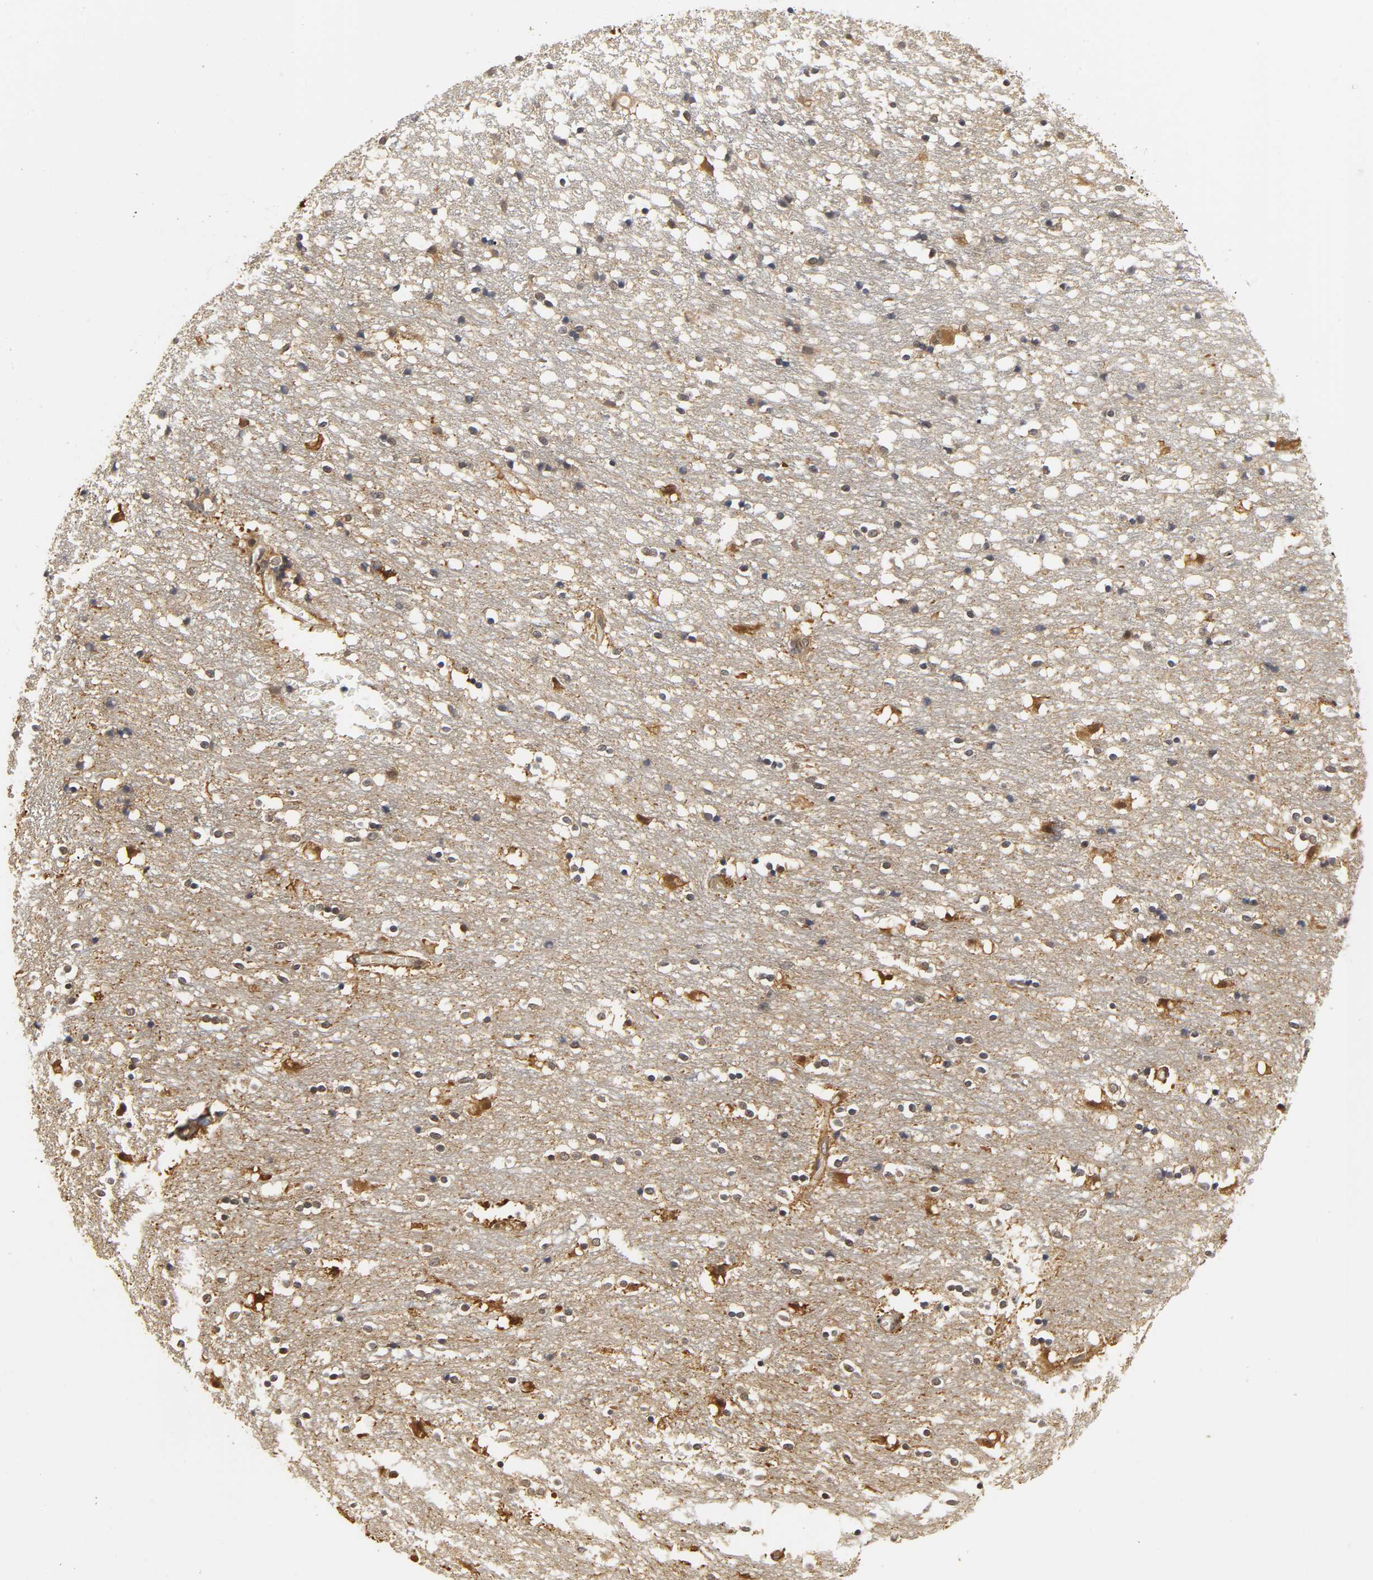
{"staining": {"intensity": "moderate", "quantity": "25%-75%", "location": "cytoplasmic/membranous,nuclear"}, "tissue": "caudate", "cell_type": "Glial cells", "image_type": "normal", "snomed": [{"axis": "morphology", "description": "Normal tissue, NOS"}, {"axis": "topography", "description": "Lateral ventricle wall"}], "caption": "Brown immunohistochemical staining in unremarkable human caudate displays moderate cytoplasmic/membranous,nuclear positivity in approximately 25%-75% of glial cells.", "gene": "PARK7", "patient": {"sex": "female", "age": 54}}